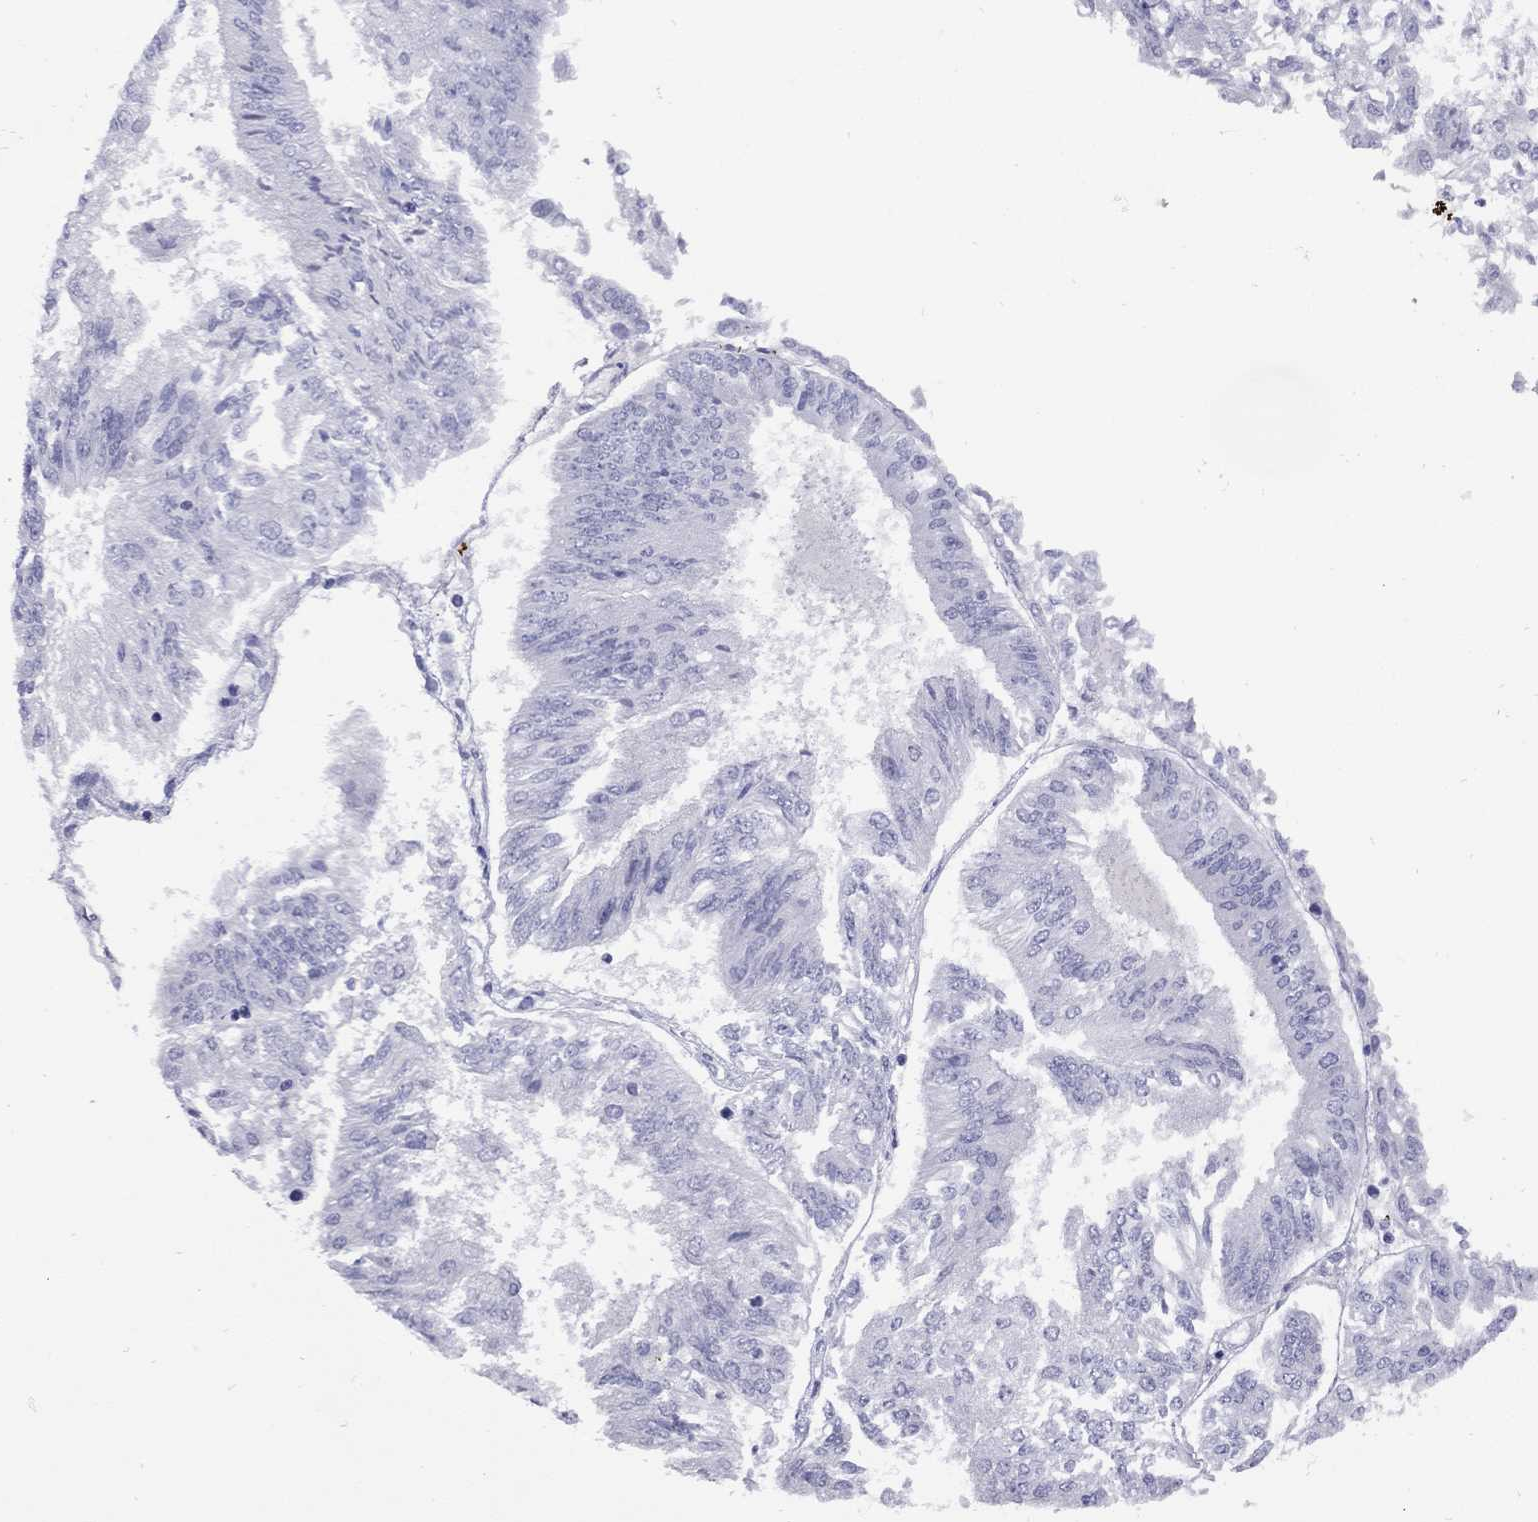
{"staining": {"intensity": "negative", "quantity": "none", "location": "none"}, "tissue": "endometrial cancer", "cell_type": "Tumor cells", "image_type": "cancer", "snomed": [{"axis": "morphology", "description": "Adenocarcinoma, NOS"}, {"axis": "topography", "description": "Endometrium"}], "caption": "Immunohistochemical staining of endometrial adenocarcinoma displays no significant staining in tumor cells.", "gene": "EPPIN", "patient": {"sex": "female", "age": 58}}